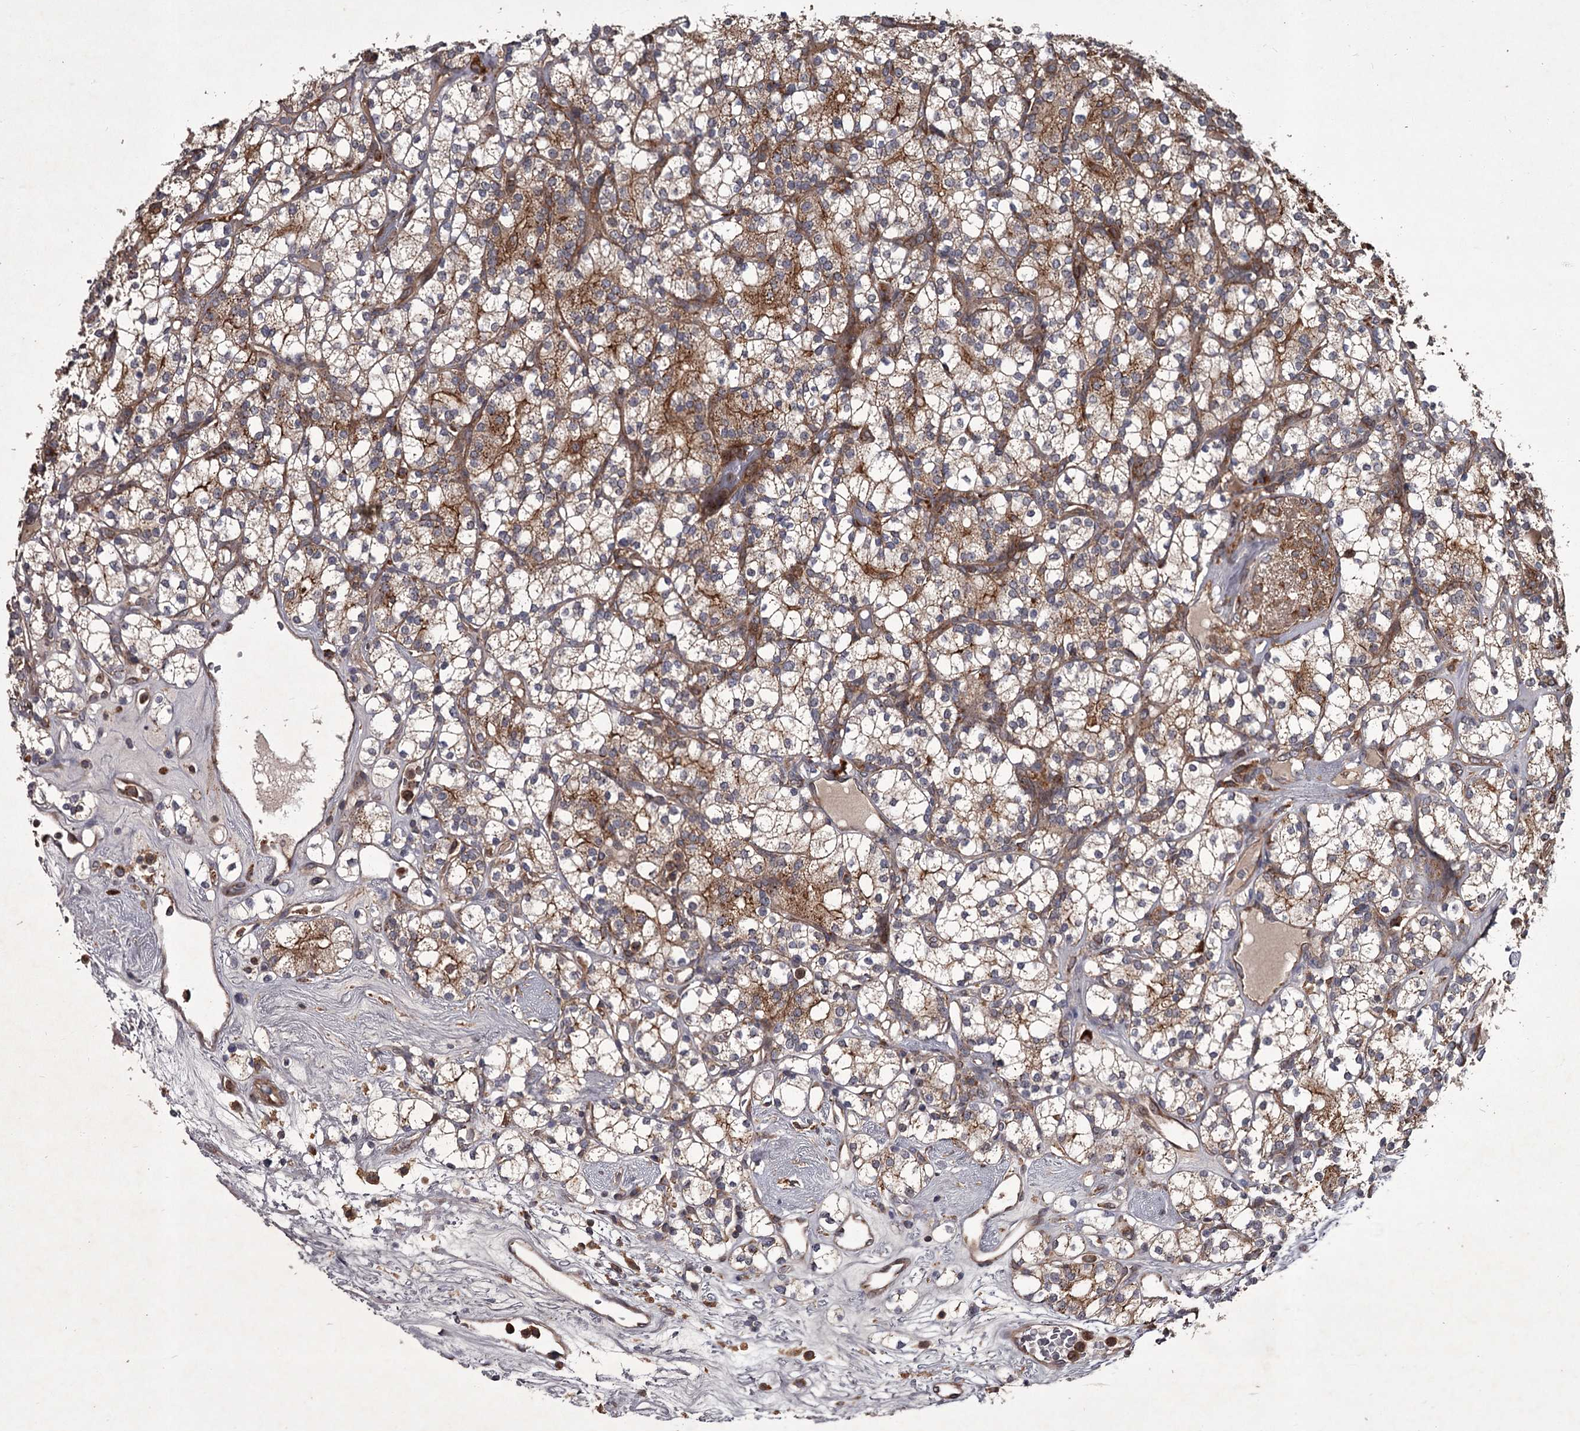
{"staining": {"intensity": "moderate", "quantity": ">75%", "location": "cytoplasmic/membranous"}, "tissue": "renal cancer", "cell_type": "Tumor cells", "image_type": "cancer", "snomed": [{"axis": "morphology", "description": "Adenocarcinoma, NOS"}, {"axis": "topography", "description": "Kidney"}], "caption": "A medium amount of moderate cytoplasmic/membranous expression is seen in approximately >75% of tumor cells in renal cancer (adenocarcinoma) tissue.", "gene": "UNC93B1", "patient": {"sex": "male", "age": 77}}